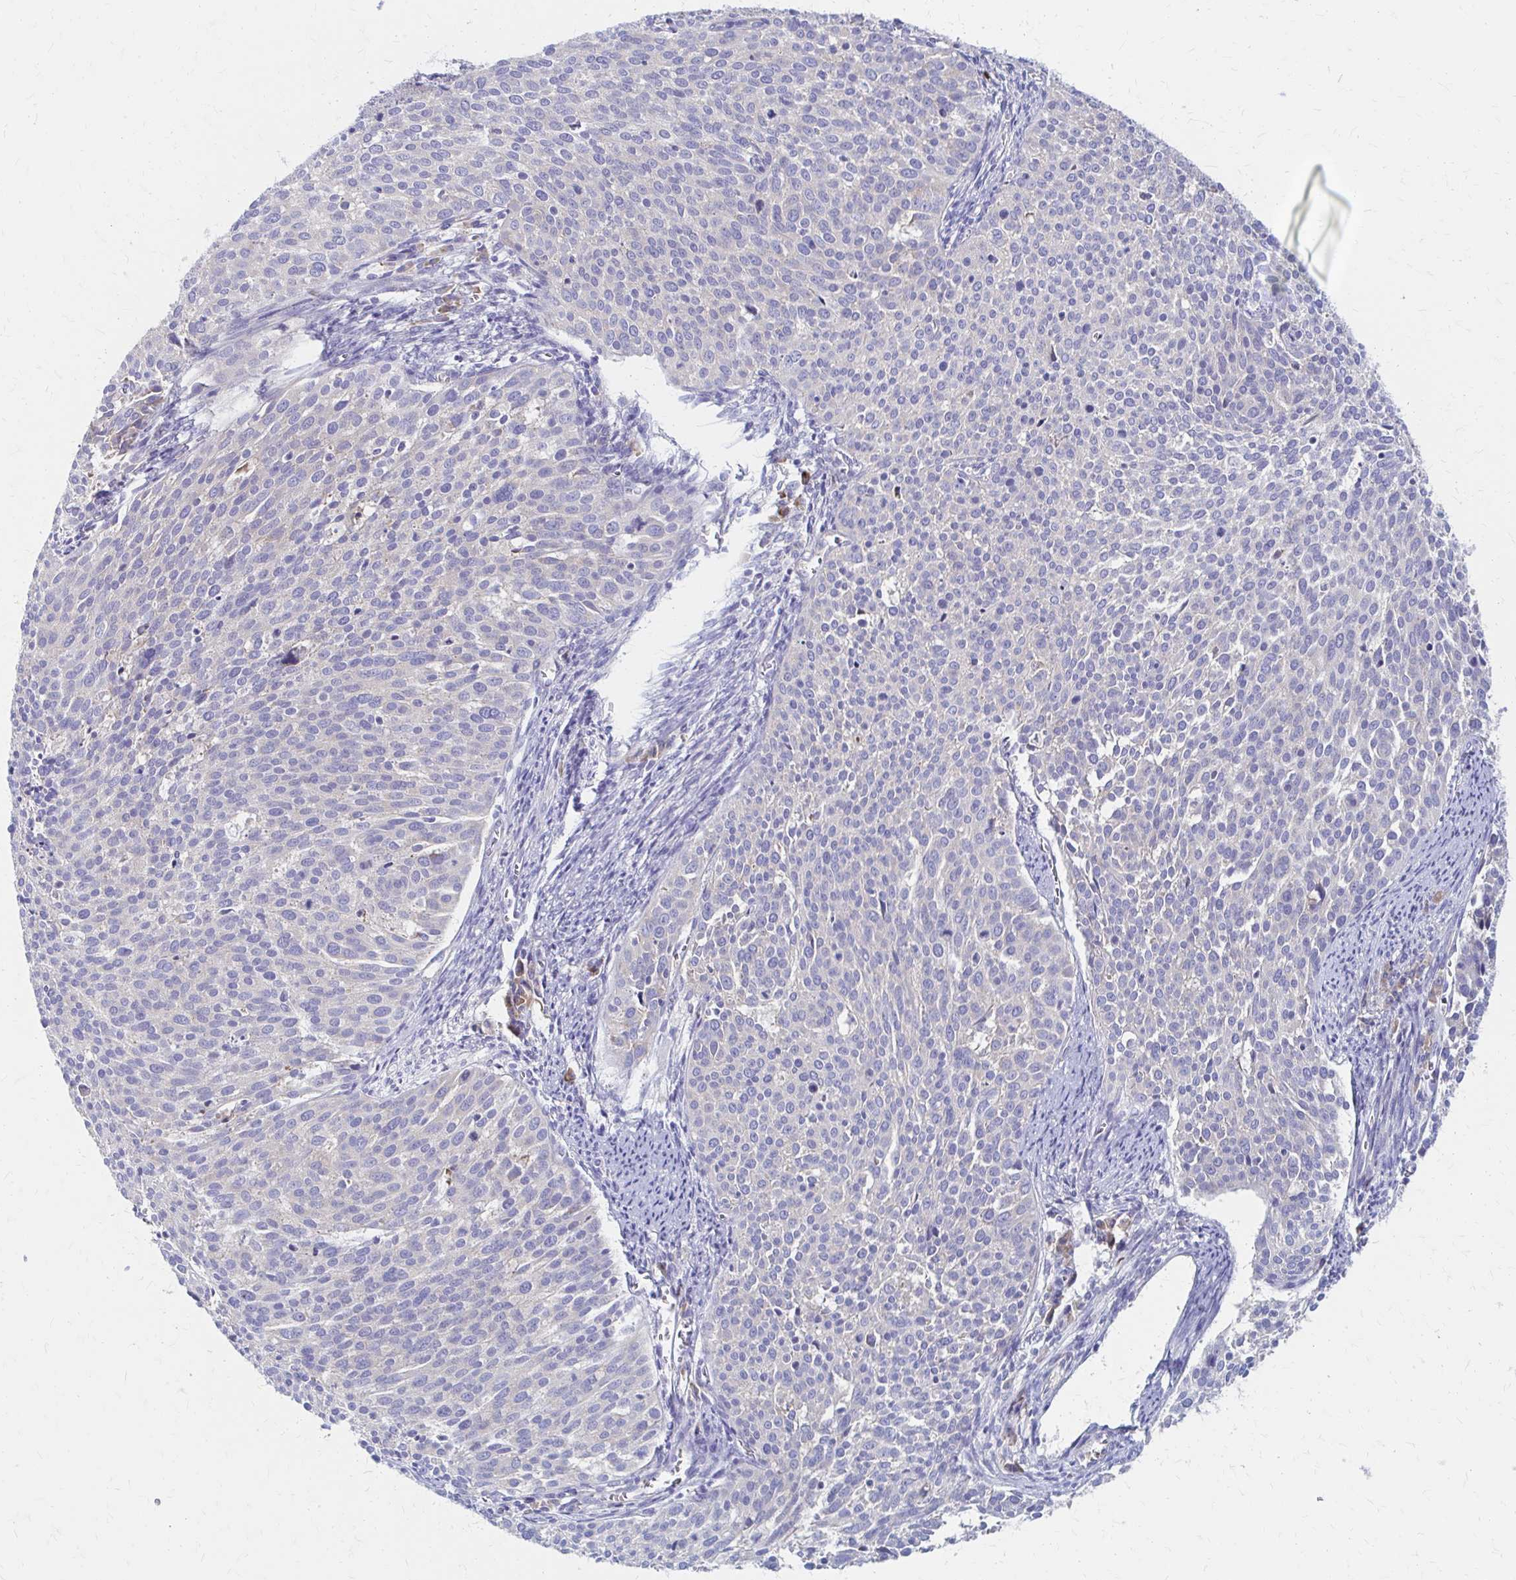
{"staining": {"intensity": "negative", "quantity": "none", "location": "none"}, "tissue": "cervical cancer", "cell_type": "Tumor cells", "image_type": "cancer", "snomed": [{"axis": "morphology", "description": "Squamous cell carcinoma, NOS"}, {"axis": "topography", "description": "Cervix"}], "caption": "A histopathology image of human cervical cancer is negative for staining in tumor cells.", "gene": "RPL27A", "patient": {"sex": "female", "age": 39}}